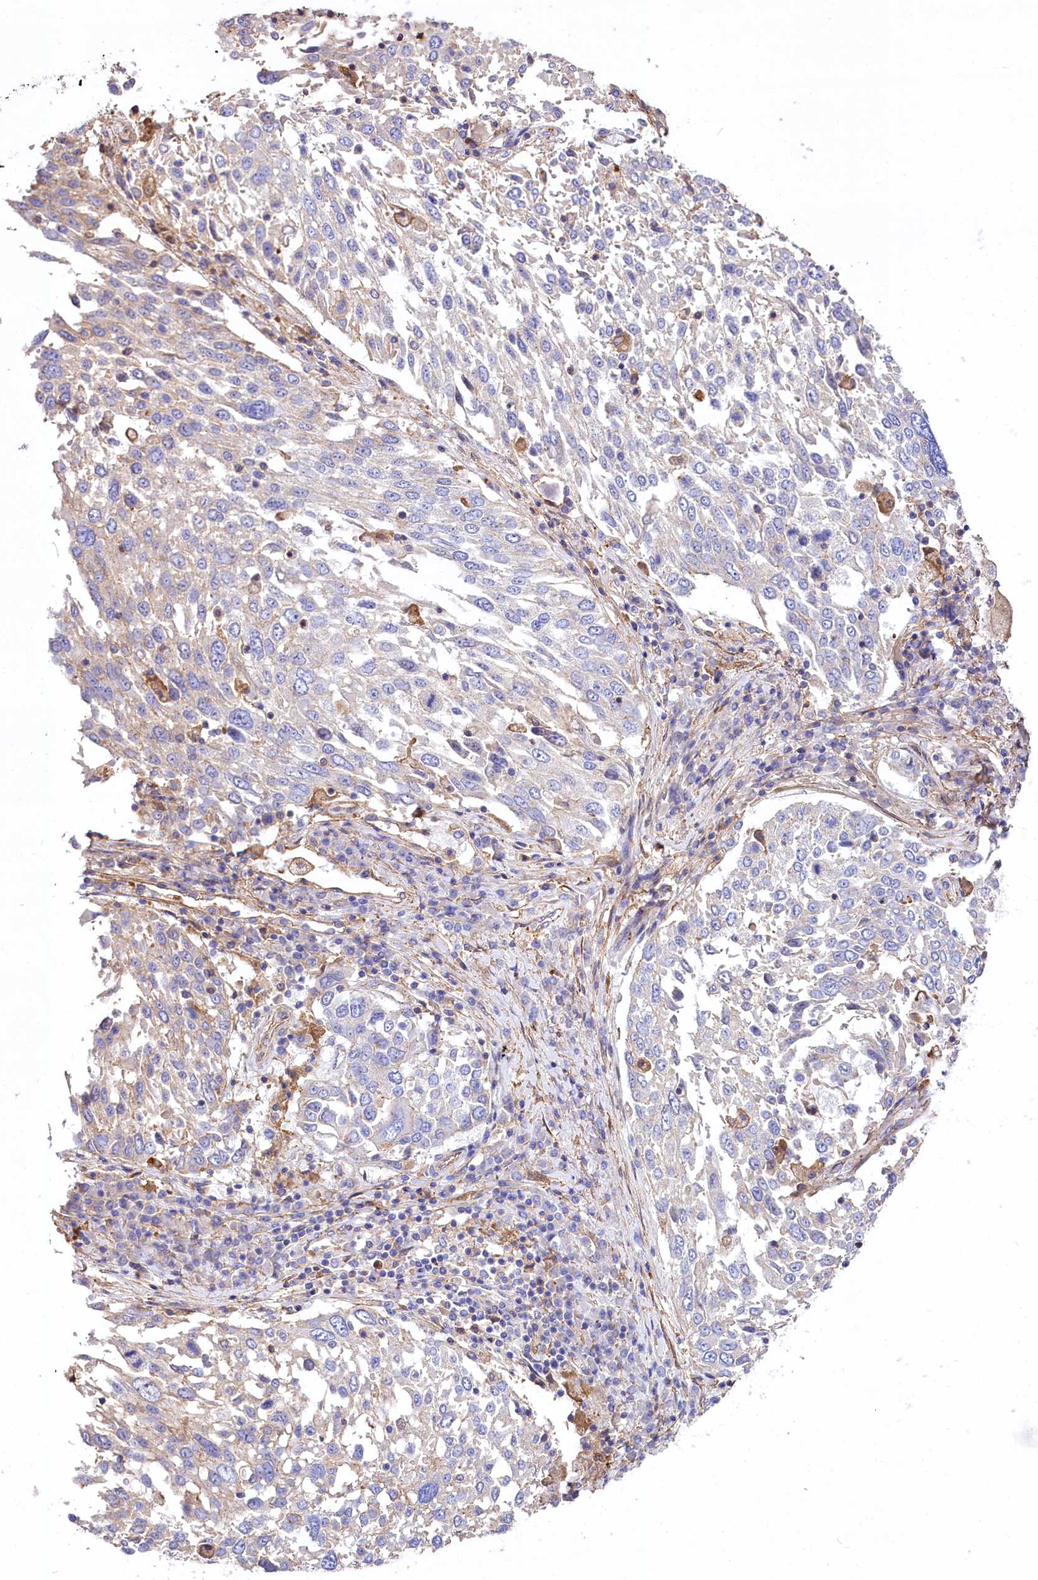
{"staining": {"intensity": "negative", "quantity": "none", "location": "none"}, "tissue": "lung cancer", "cell_type": "Tumor cells", "image_type": "cancer", "snomed": [{"axis": "morphology", "description": "Squamous cell carcinoma, NOS"}, {"axis": "topography", "description": "Lung"}], "caption": "This is a histopathology image of immunohistochemistry (IHC) staining of lung cancer, which shows no staining in tumor cells.", "gene": "FCHSD2", "patient": {"sex": "male", "age": 65}}